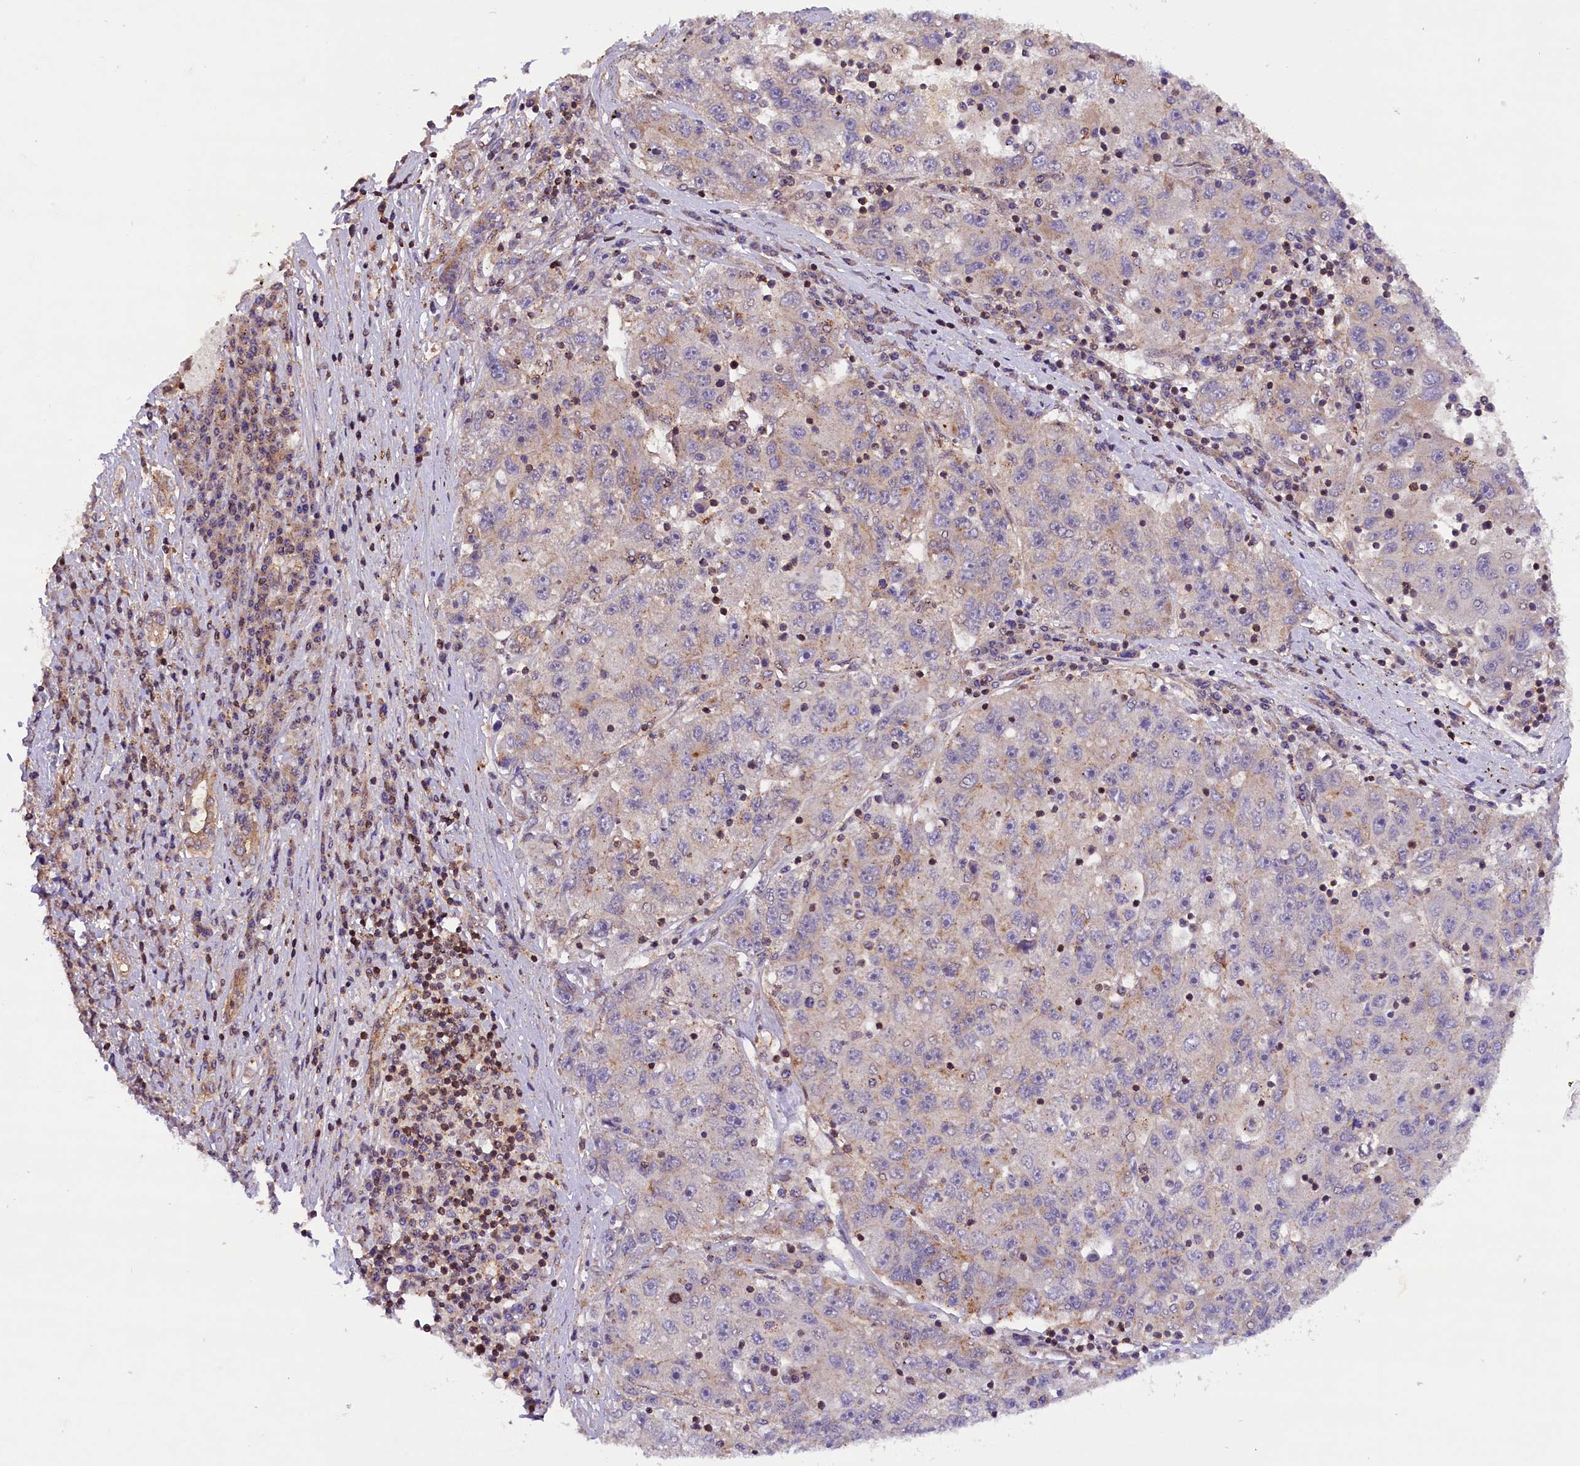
{"staining": {"intensity": "negative", "quantity": "none", "location": "none"}, "tissue": "liver cancer", "cell_type": "Tumor cells", "image_type": "cancer", "snomed": [{"axis": "morphology", "description": "Carcinoma, Hepatocellular, NOS"}, {"axis": "topography", "description": "Liver"}], "caption": "A high-resolution image shows immunohistochemistry staining of liver cancer (hepatocellular carcinoma), which demonstrates no significant staining in tumor cells. (Brightfield microscopy of DAB IHC at high magnification).", "gene": "IST1", "patient": {"sex": "male", "age": 49}}